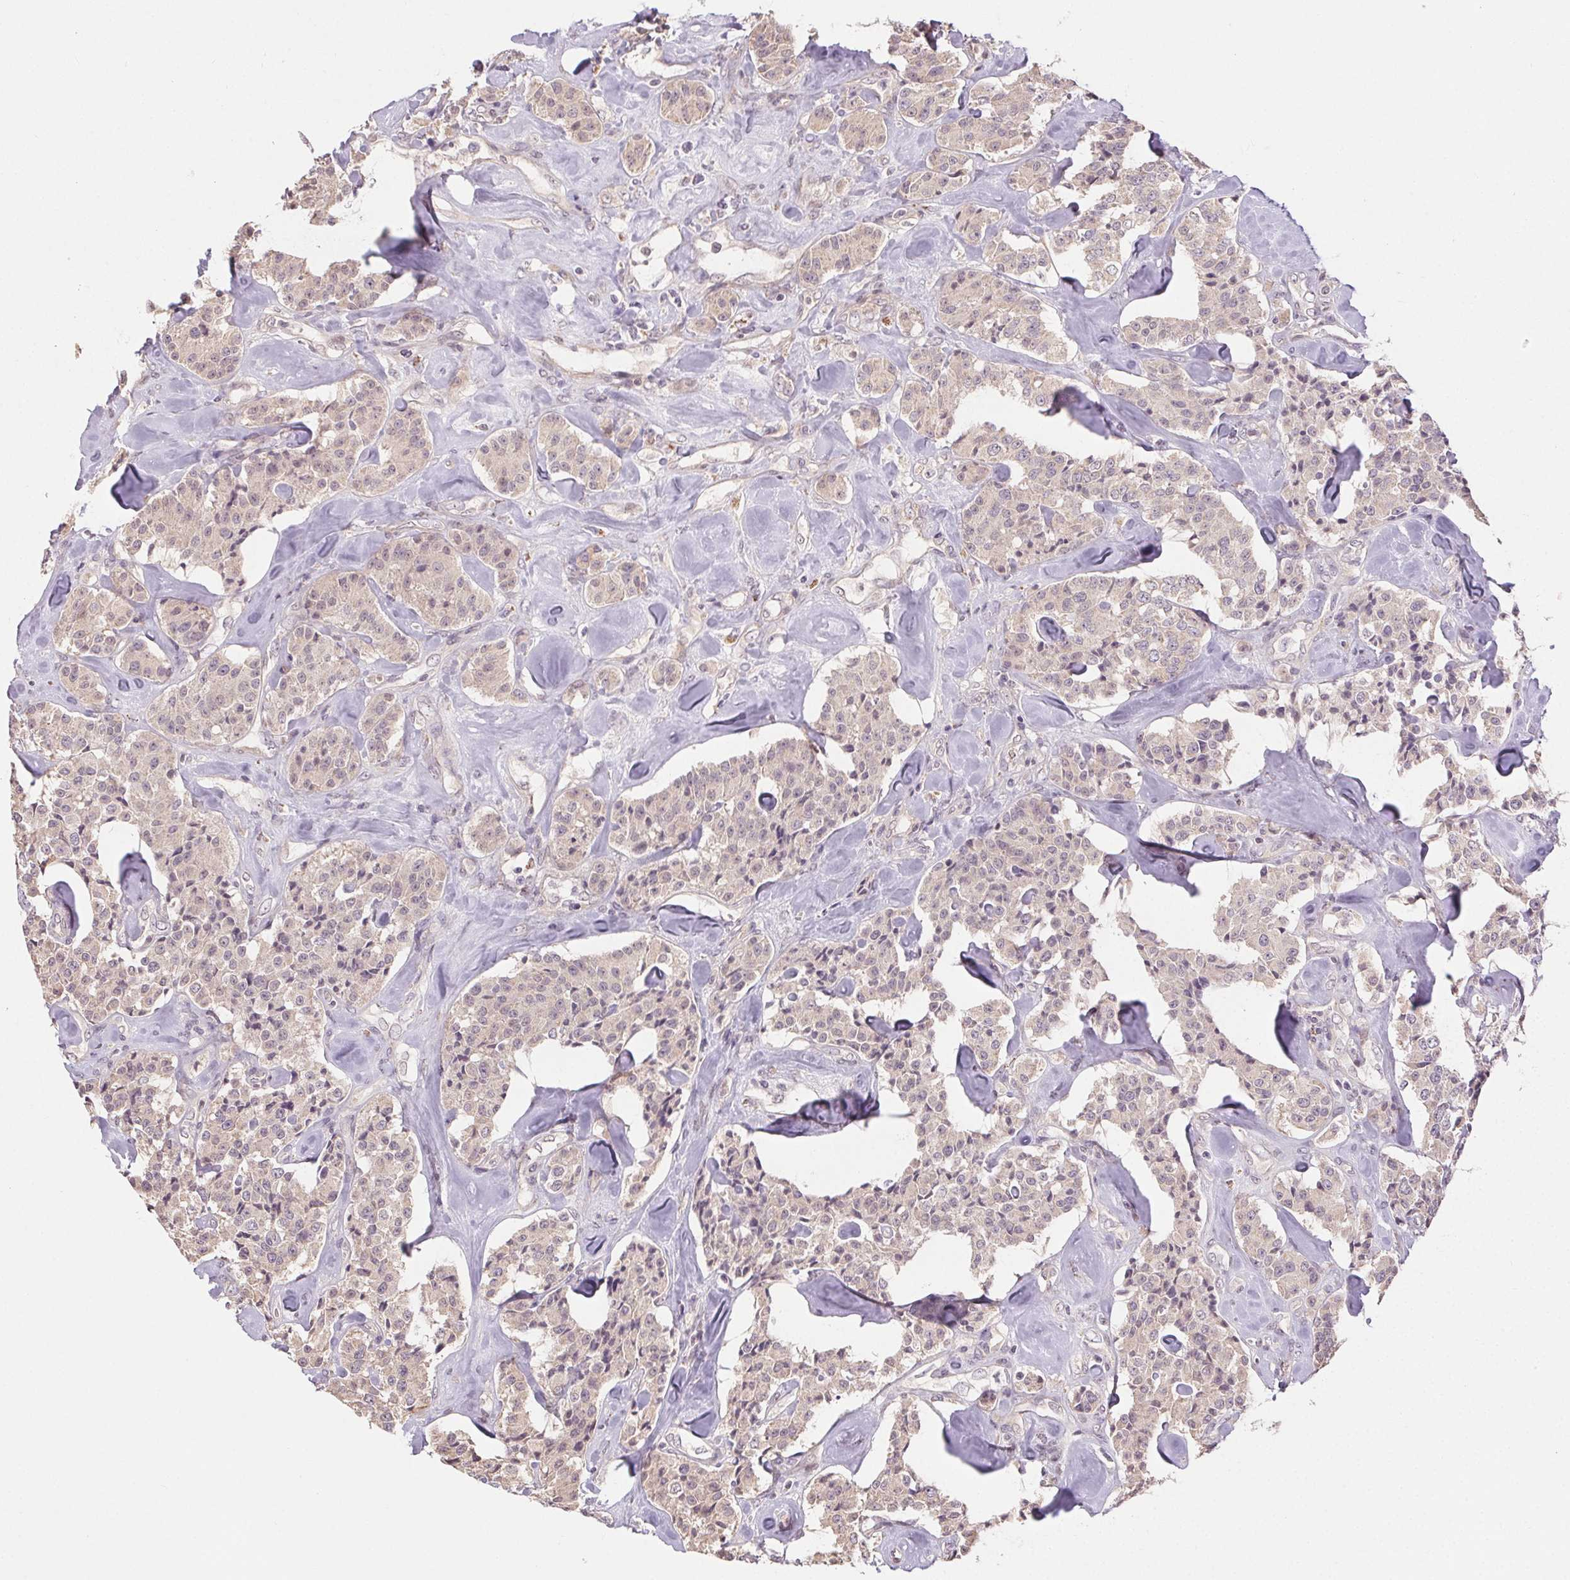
{"staining": {"intensity": "negative", "quantity": "none", "location": "none"}, "tissue": "carcinoid", "cell_type": "Tumor cells", "image_type": "cancer", "snomed": [{"axis": "morphology", "description": "Carcinoid, malignant, NOS"}, {"axis": "topography", "description": "Pancreas"}], "caption": "Histopathology image shows no significant protein staining in tumor cells of carcinoid.", "gene": "ATP1B3", "patient": {"sex": "male", "age": 41}}